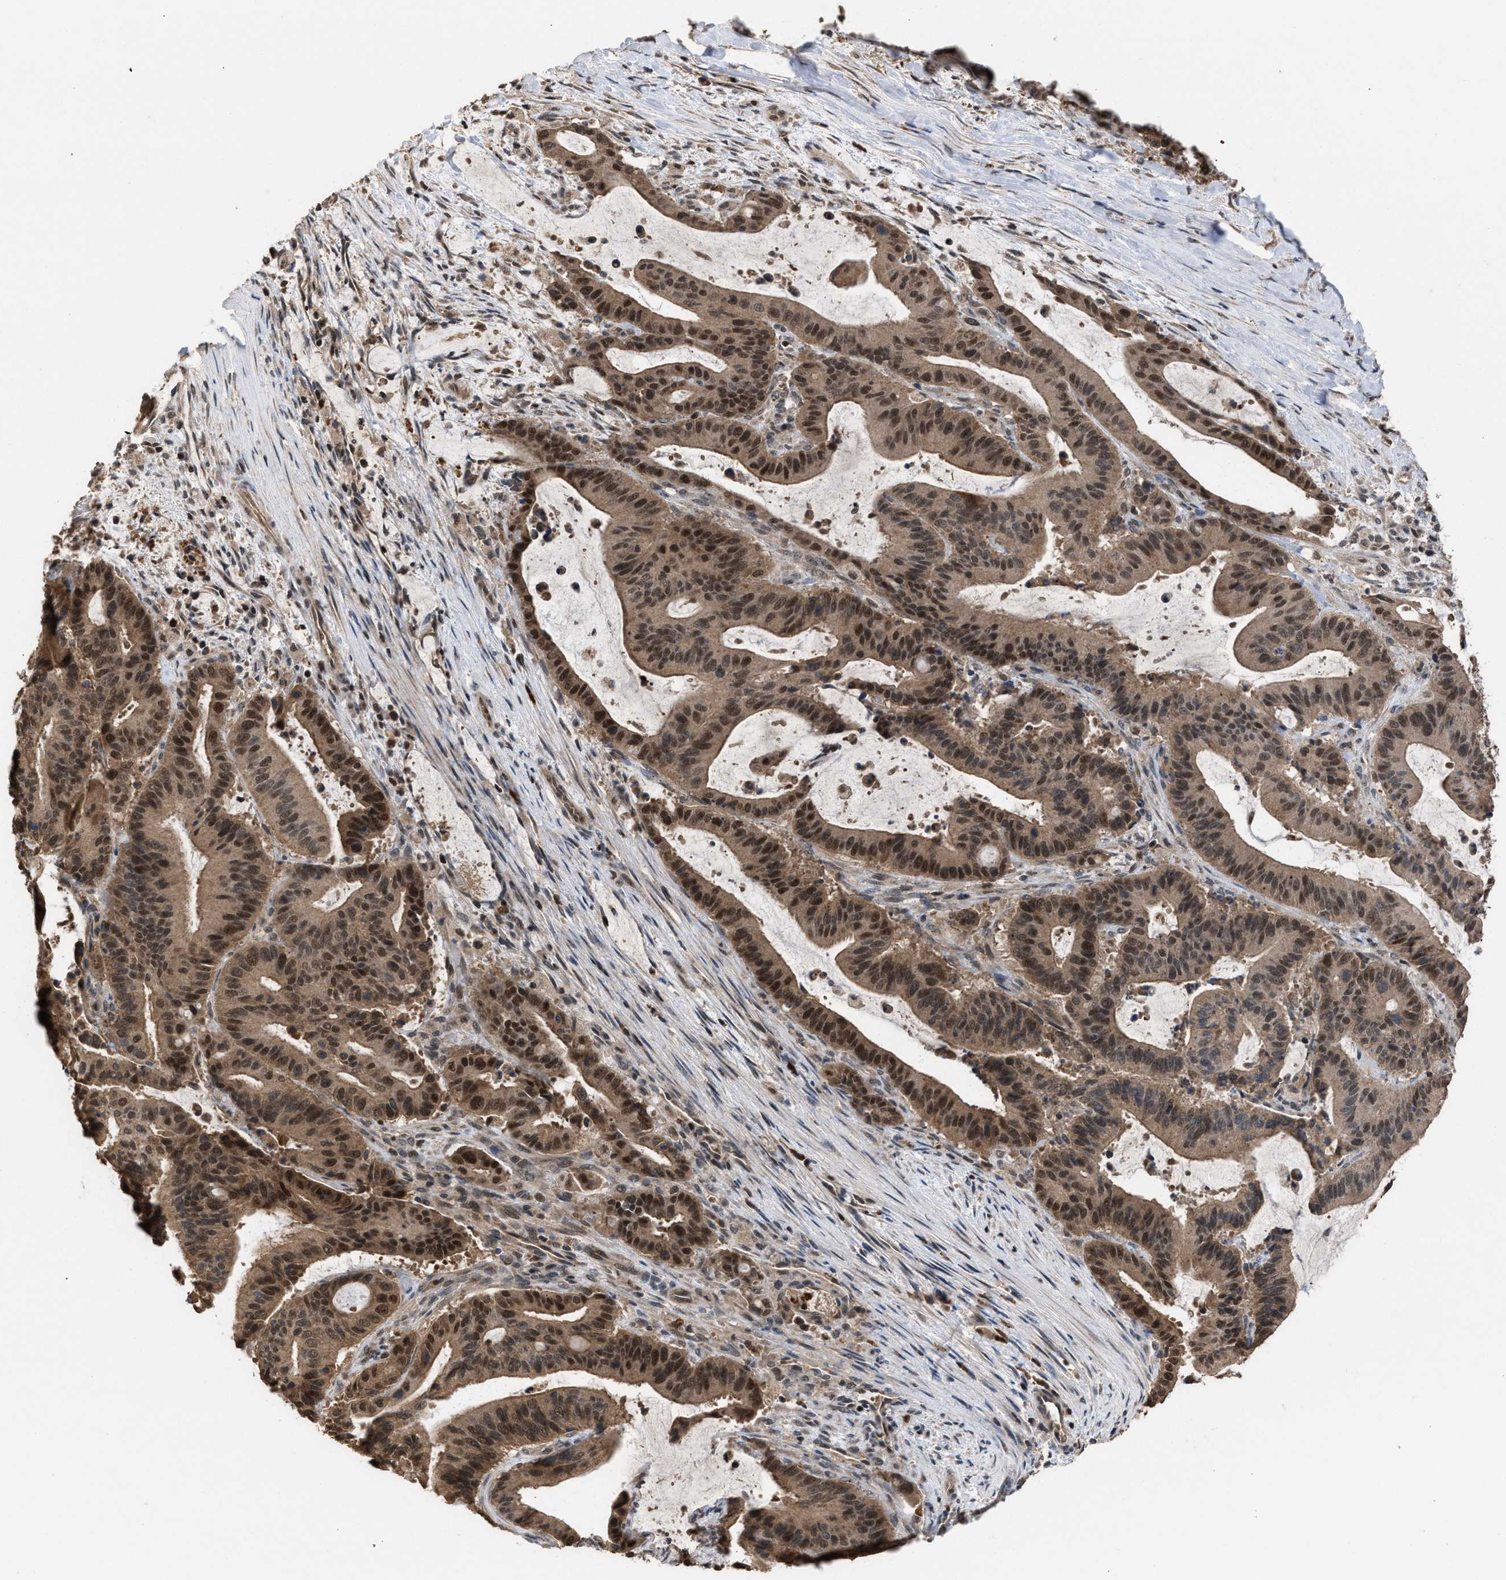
{"staining": {"intensity": "strong", "quantity": ">75%", "location": "cytoplasmic/membranous,nuclear"}, "tissue": "liver cancer", "cell_type": "Tumor cells", "image_type": "cancer", "snomed": [{"axis": "morphology", "description": "Normal tissue, NOS"}, {"axis": "morphology", "description": "Cholangiocarcinoma"}, {"axis": "topography", "description": "Liver"}, {"axis": "topography", "description": "Peripheral nerve tissue"}], "caption": "Human cholangiocarcinoma (liver) stained with a protein marker displays strong staining in tumor cells.", "gene": "C9orf78", "patient": {"sex": "female", "age": 73}}